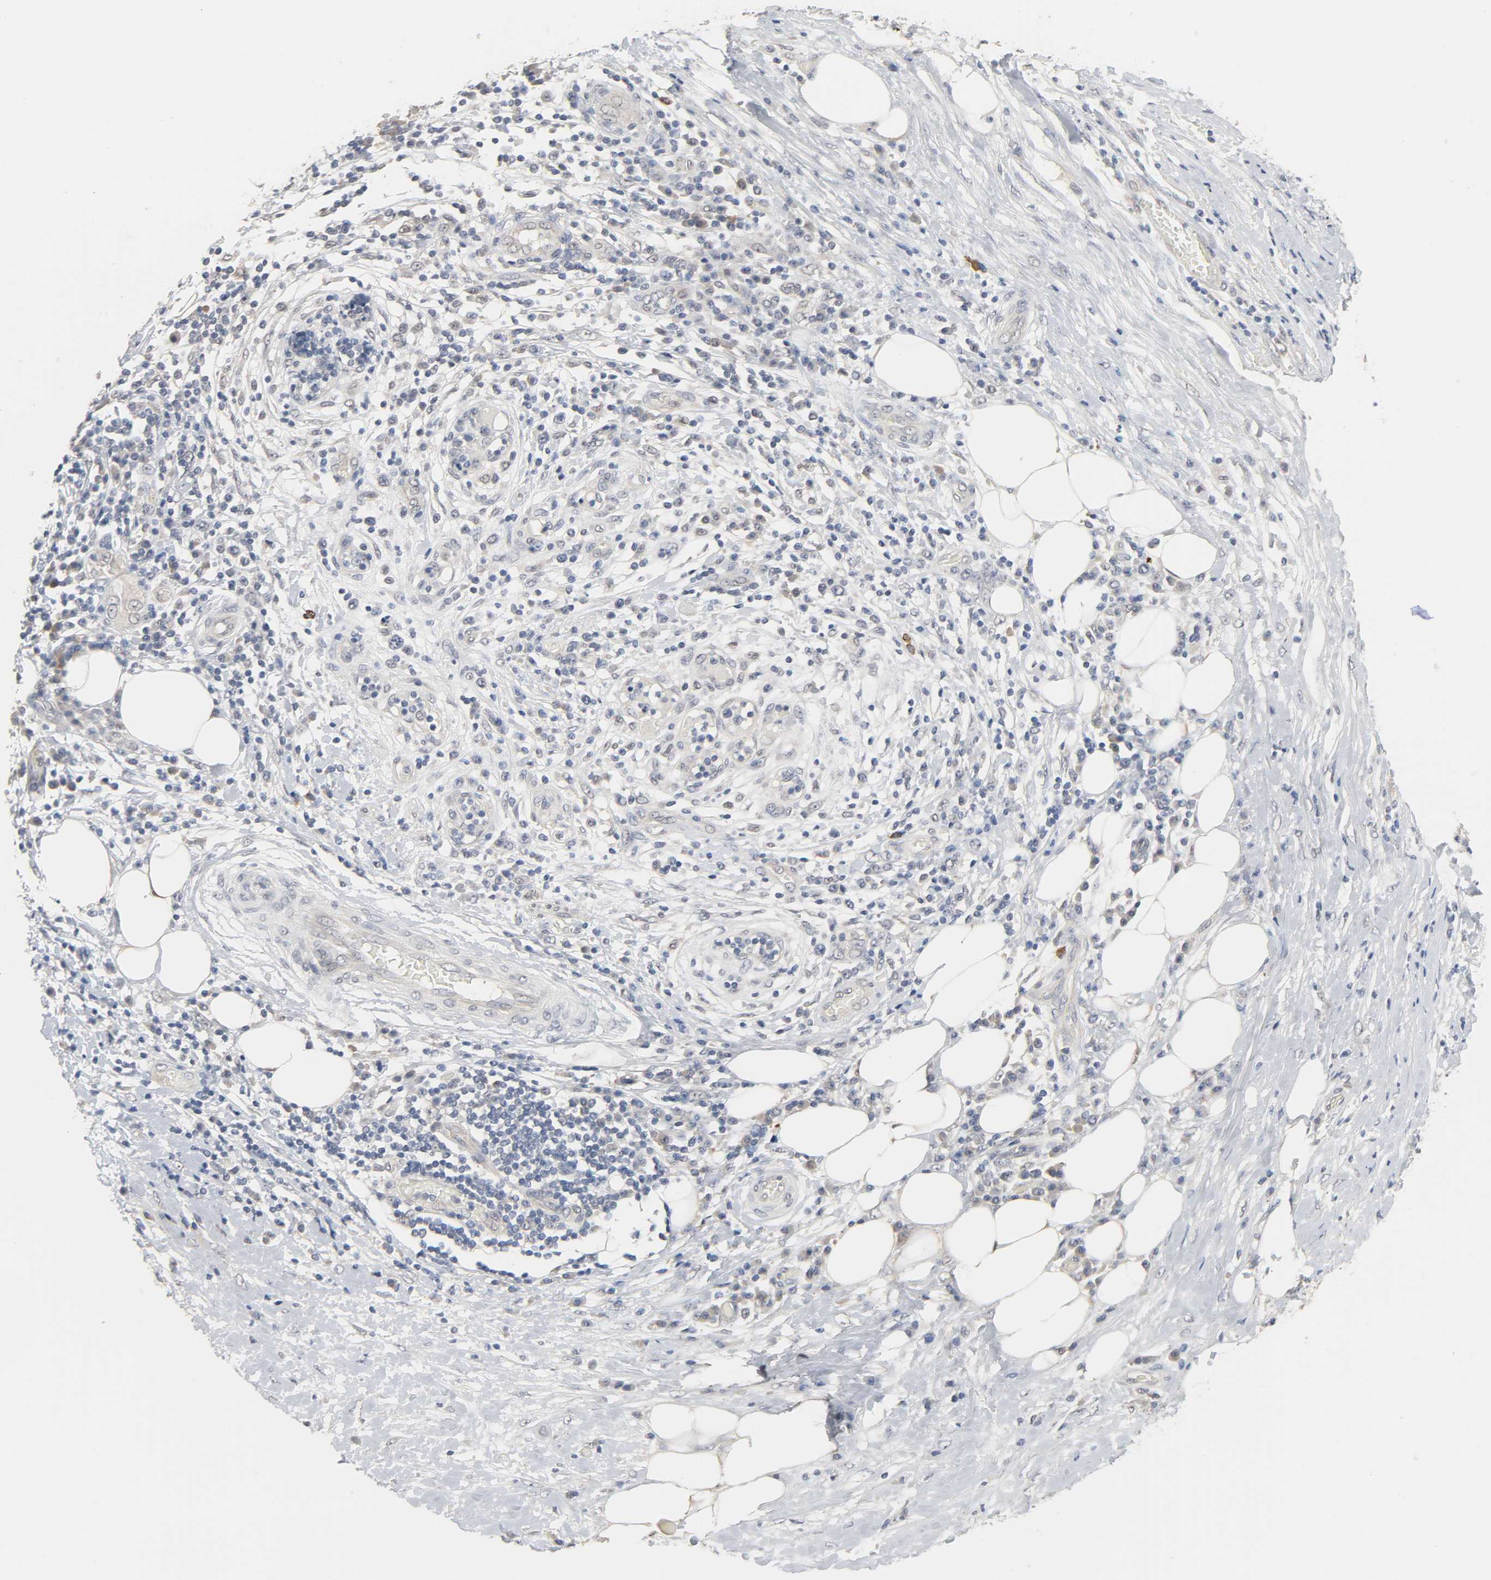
{"staining": {"intensity": "negative", "quantity": "none", "location": "none"}, "tissue": "lung cancer", "cell_type": "Tumor cells", "image_type": "cancer", "snomed": [{"axis": "morphology", "description": "Inflammation, NOS"}, {"axis": "morphology", "description": "Squamous cell carcinoma, NOS"}, {"axis": "topography", "description": "Lymph node"}, {"axis": "topography", "description": "Soft tissue"}, {"axis": "topography", "description": "Lung"}], "caption": "Image shows no significant protein positivity in tumor cells of squamous cell carcinoma (lung). Nuclei are stained in blue.", "gene": "ACSS2", "patient": {"sex": "male", "age": 66}}